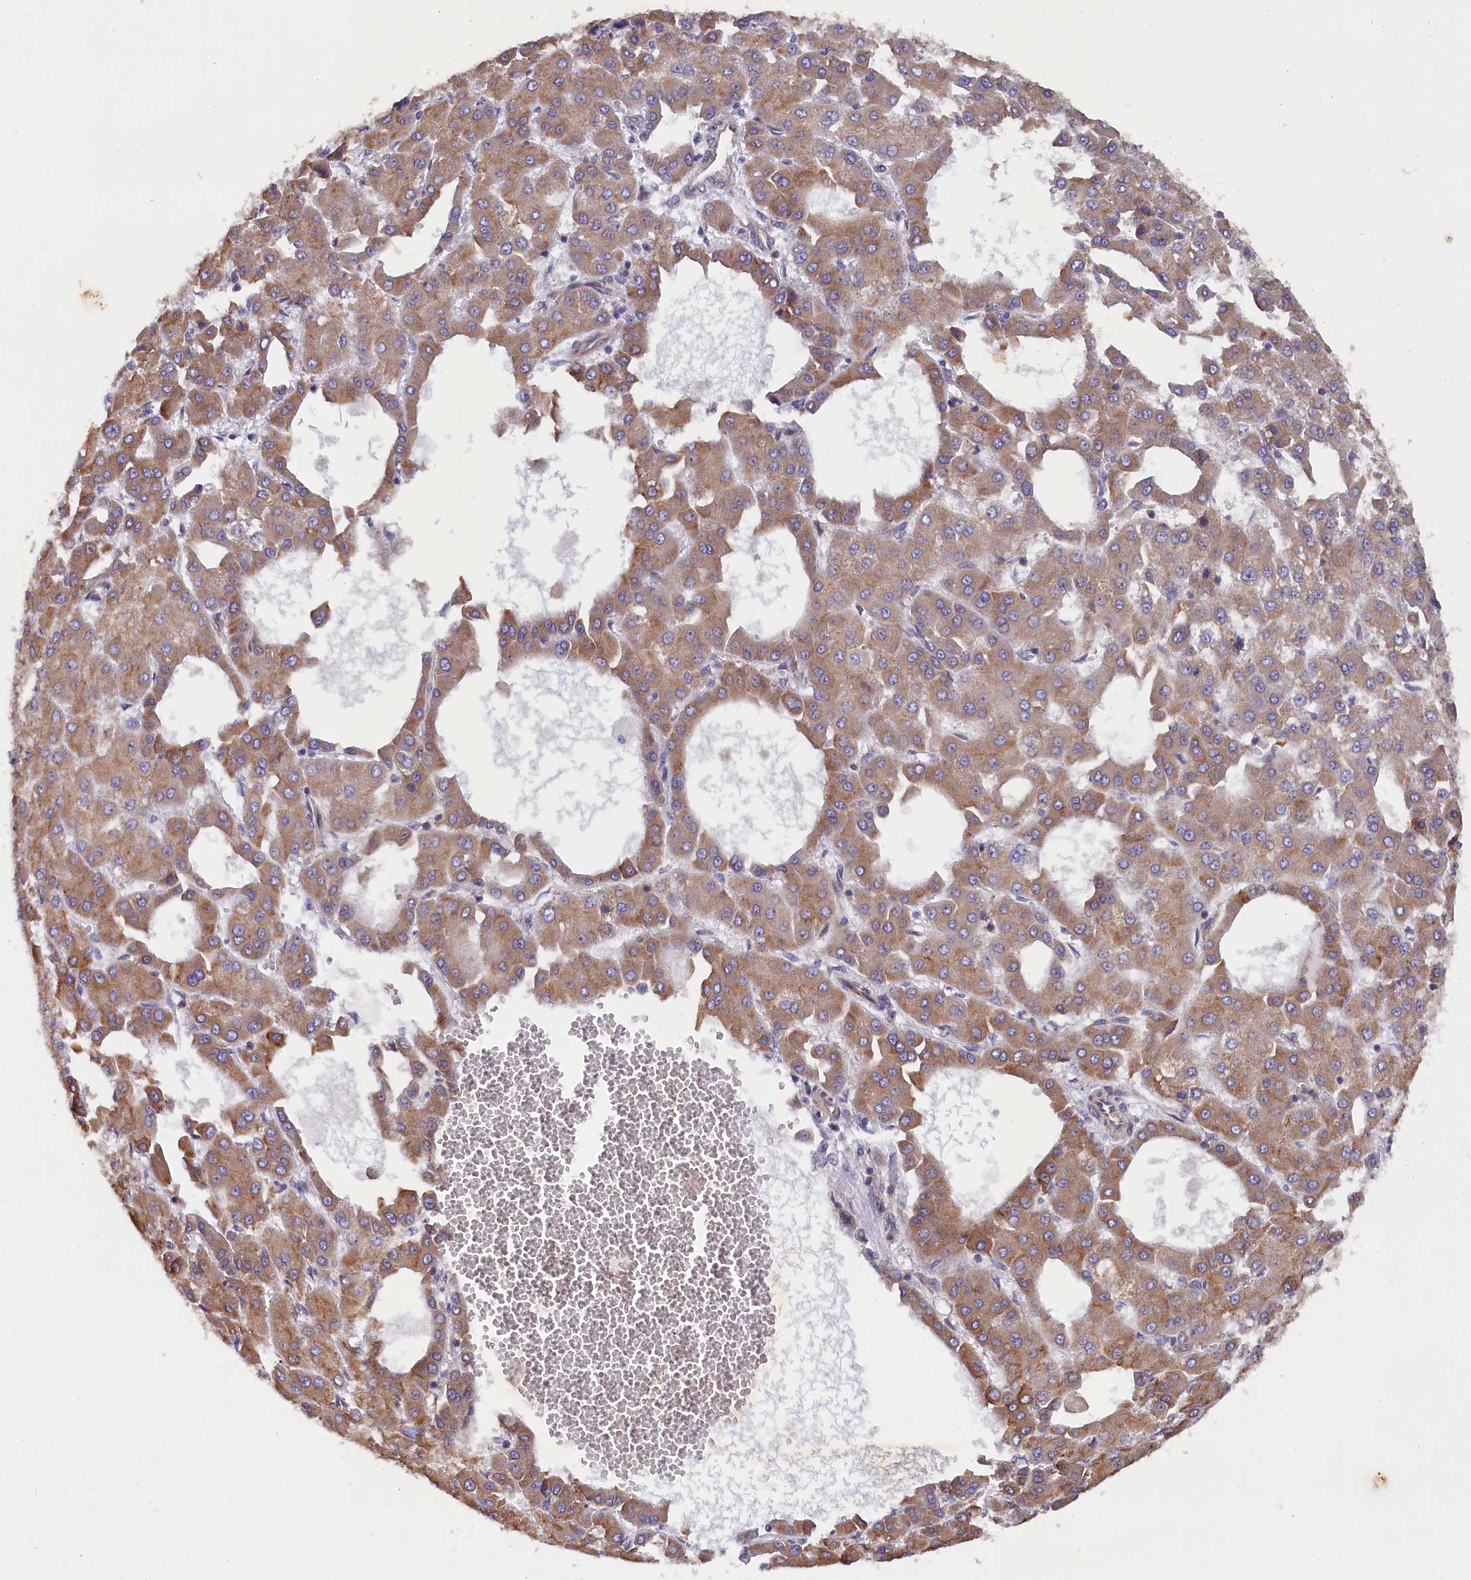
{"staining": {"intensity": "moderate", "quantity": ">75%", "location": "cytoplasmic/membranous"}, "tissue": "liver cancer", "cell_type": "Tumor cells", "image_type": "cancer", "snomed": [{"axis": "morphology", "description": "Carcinoma, Hepatocellular, NOS"}, {"axis": "topography", "description": "Liver"}], "caption": "Human liver hepatocellular carcinoma stained with a brown dye displays moderate cytoplasmic/membranous positive expression in approximately >75% of tumor cells.", "gene": "JPT2", "patient": {"sex": "male", "age": 47}}